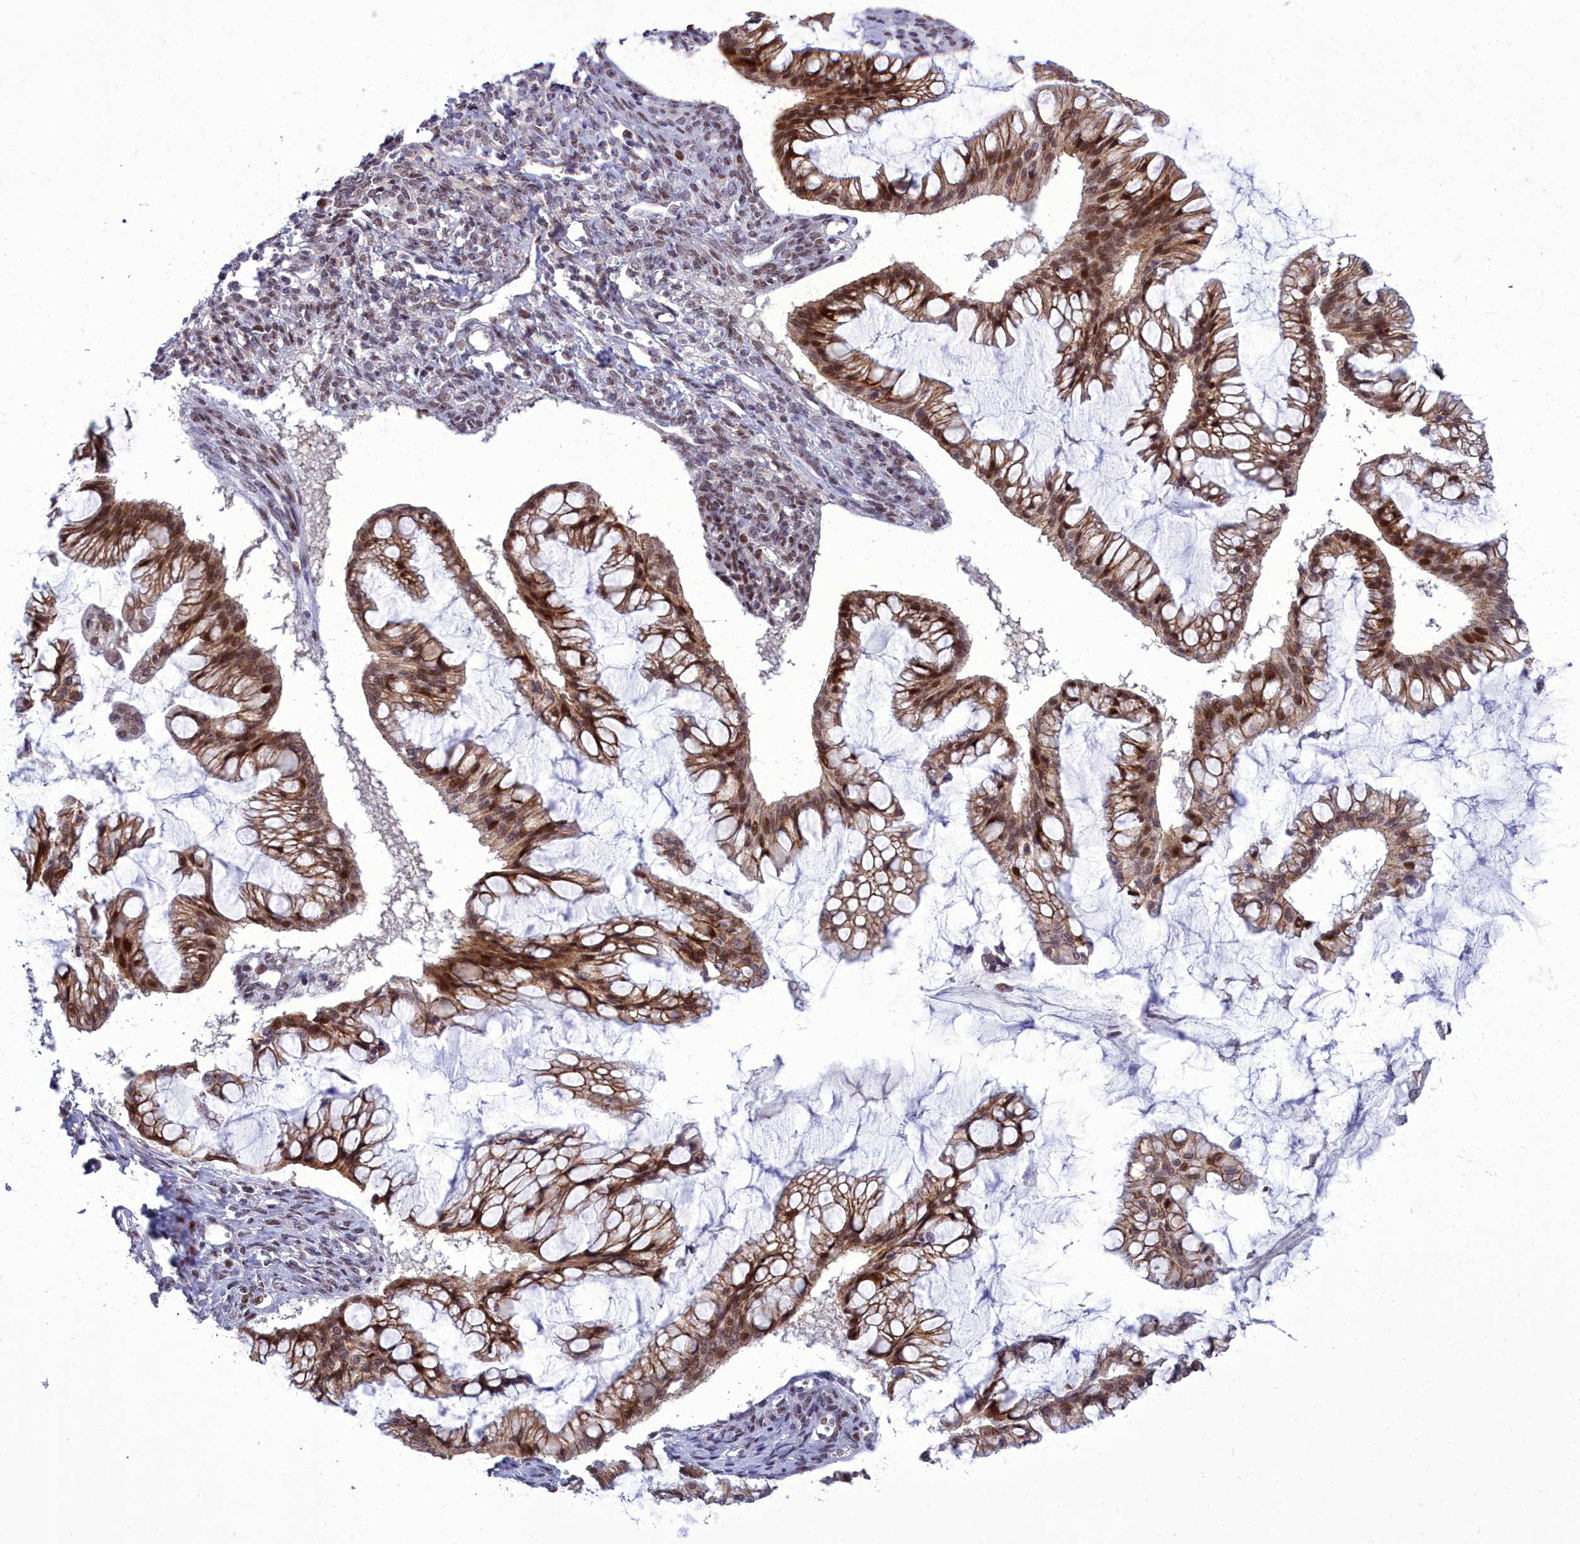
{"staining": {"intensity": "moderate", "quantity": ">75%", "location": "cytoplasmic/membranous,nuclear"}, "tissue": "ovarian cancer", "cell_type": "Tumor cells", "image_type": "cancer", "snomed": [{"axis": "morphology", "description": "Cystadenocarcinoma, mucinous, NOS"}, {"axis": "topography", "description": "Ovary"}], "caption": "The immunohistochemical stain shows moderate cytoplasmic/membranous and nuclear expression in tumor cells of ovarian cancer (mucinous cystadenocarcinoma) tissue.", "gene": "CEACAM19", "patient": {"sex": "female", "age": 73}}